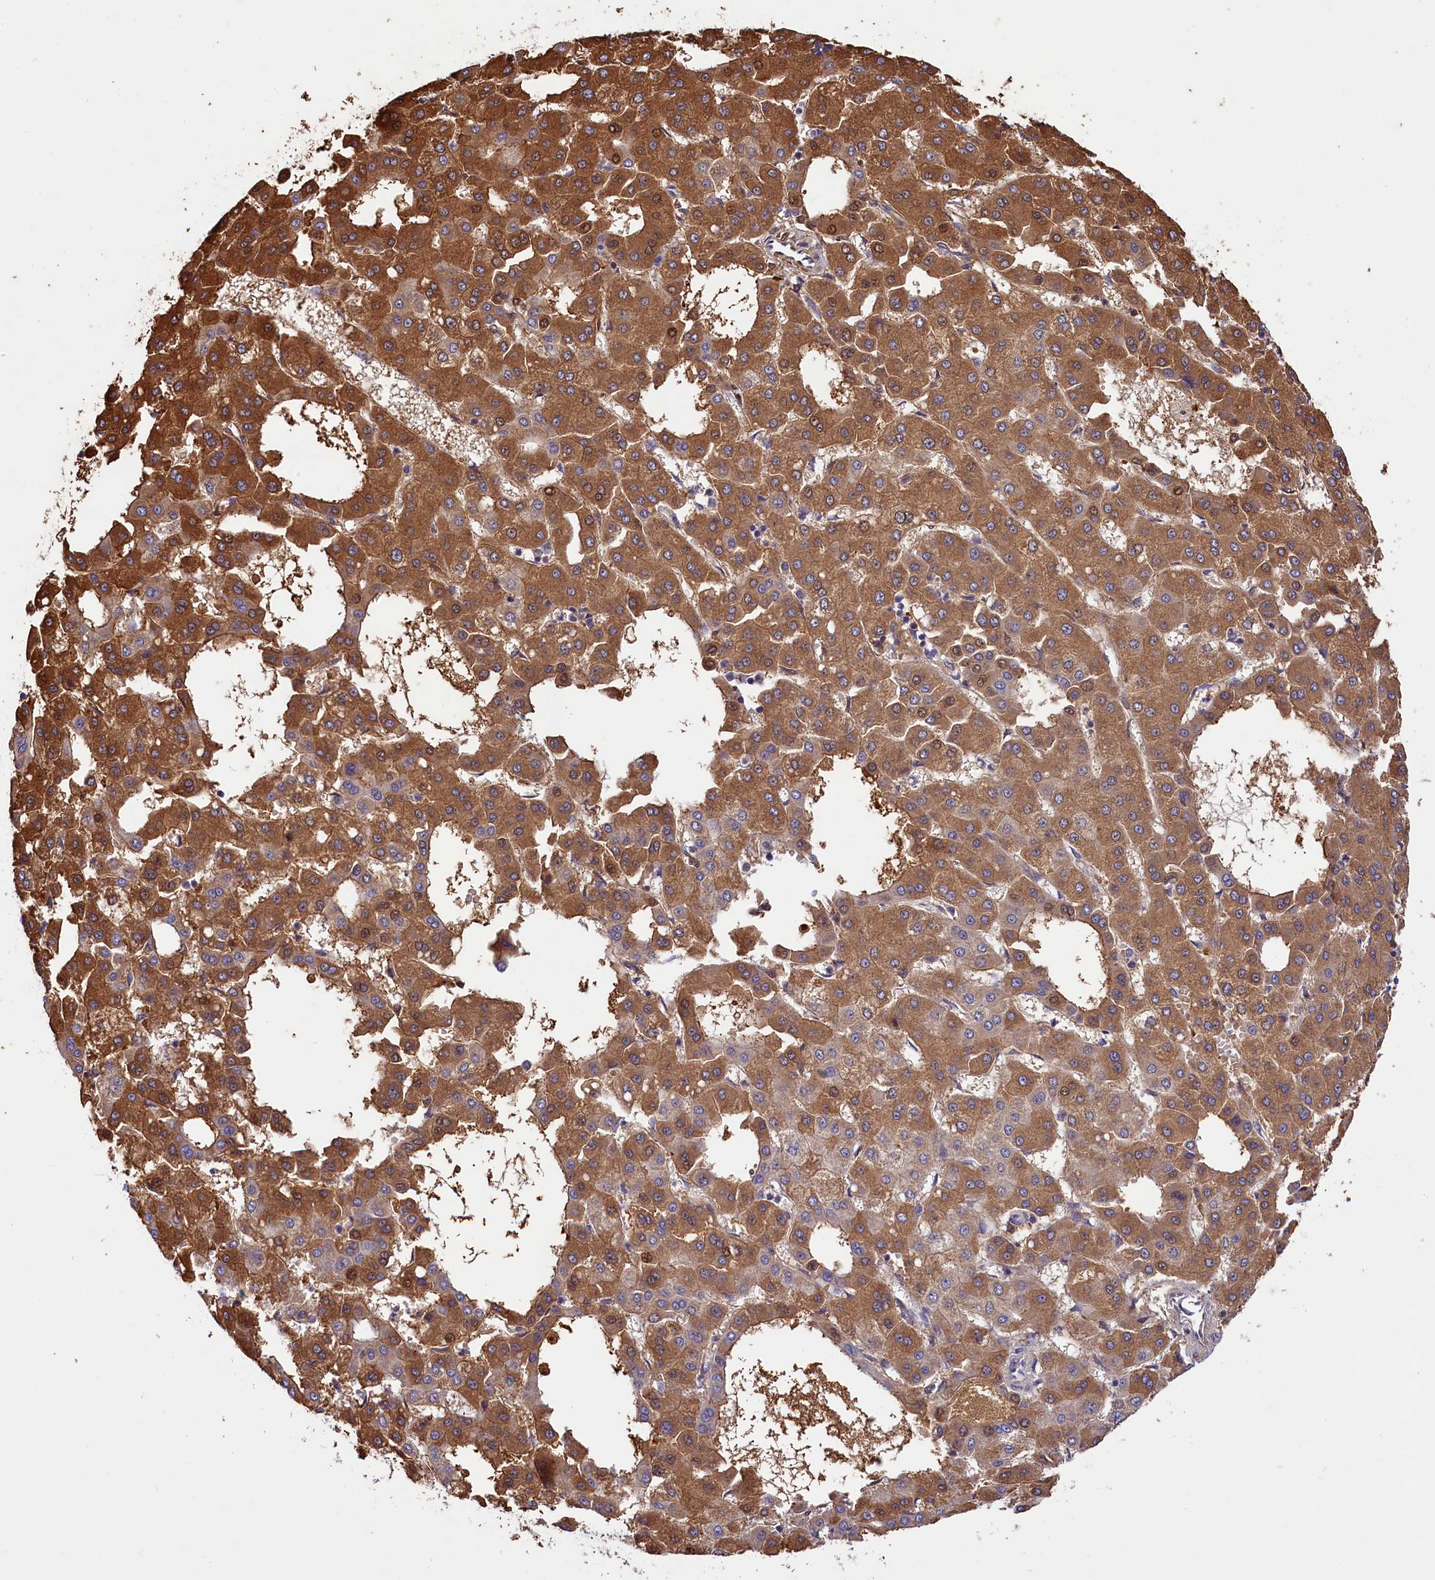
{"staining": {"intensity": "moderate", "quantity": ">75%", "location": "cytoplasmic/membranous"}, "tissue": "liver cancer", "cell_type": "Tumor cells", "image_type": "cancer", "snomed": [{"axis": "morphology", "description": "Carcinoma, Hepatocellular, NOS"}, {"axis": "topography", "description": "Liver"}], "caption": "There is medium levels of moderate cytoplasmic/membranous expression in tumor cells of liver hepatocellular carcinoma, as demonstrated by immunohistochemical staining (brown color).", "gene": "PHAF1", "patient": {"sex": "male", "age": 47}}